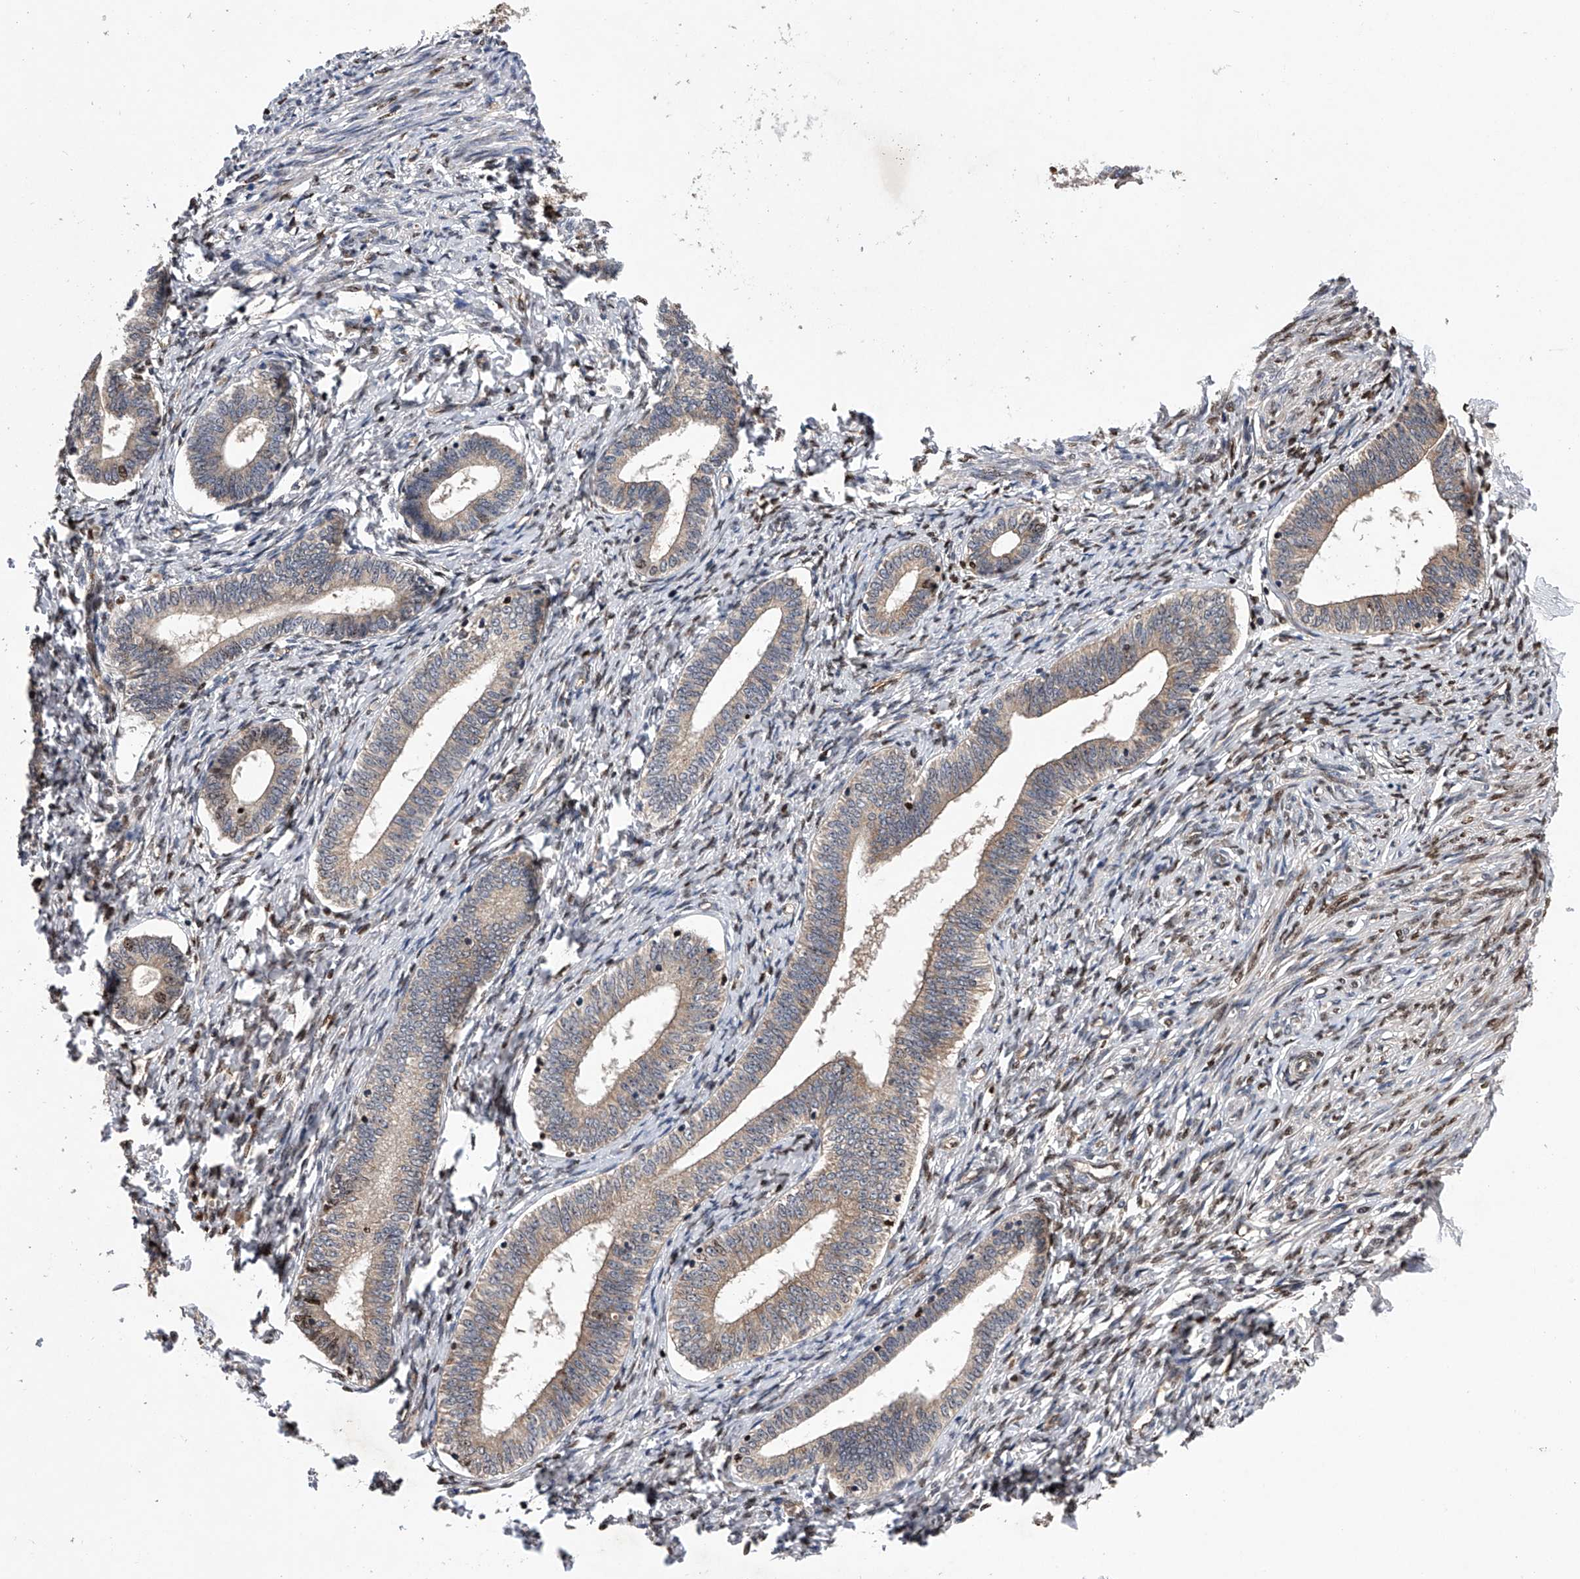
{"staining": {"intensity": "moderate", "quantity": "<25%", "location": "cytoplasmic/membranous,nuclear"}, "tissue": "endometrium", "cell_type": "Cells in endometrial stroma", "image_type": "normal", "snomed": [{"axis": "morphology", "description": "Normal tissue, NOS"}, {"axis": "topography", "description": "Endometrium"}], "caption": "The immunohistochemical stain labels moderate cytoplasmic/membranous,nuclear positivity in cells in endometrial stroma of normal endometrium.", "gene": "MAP3K11", "patient": {"sex": "female", "age": 72}}